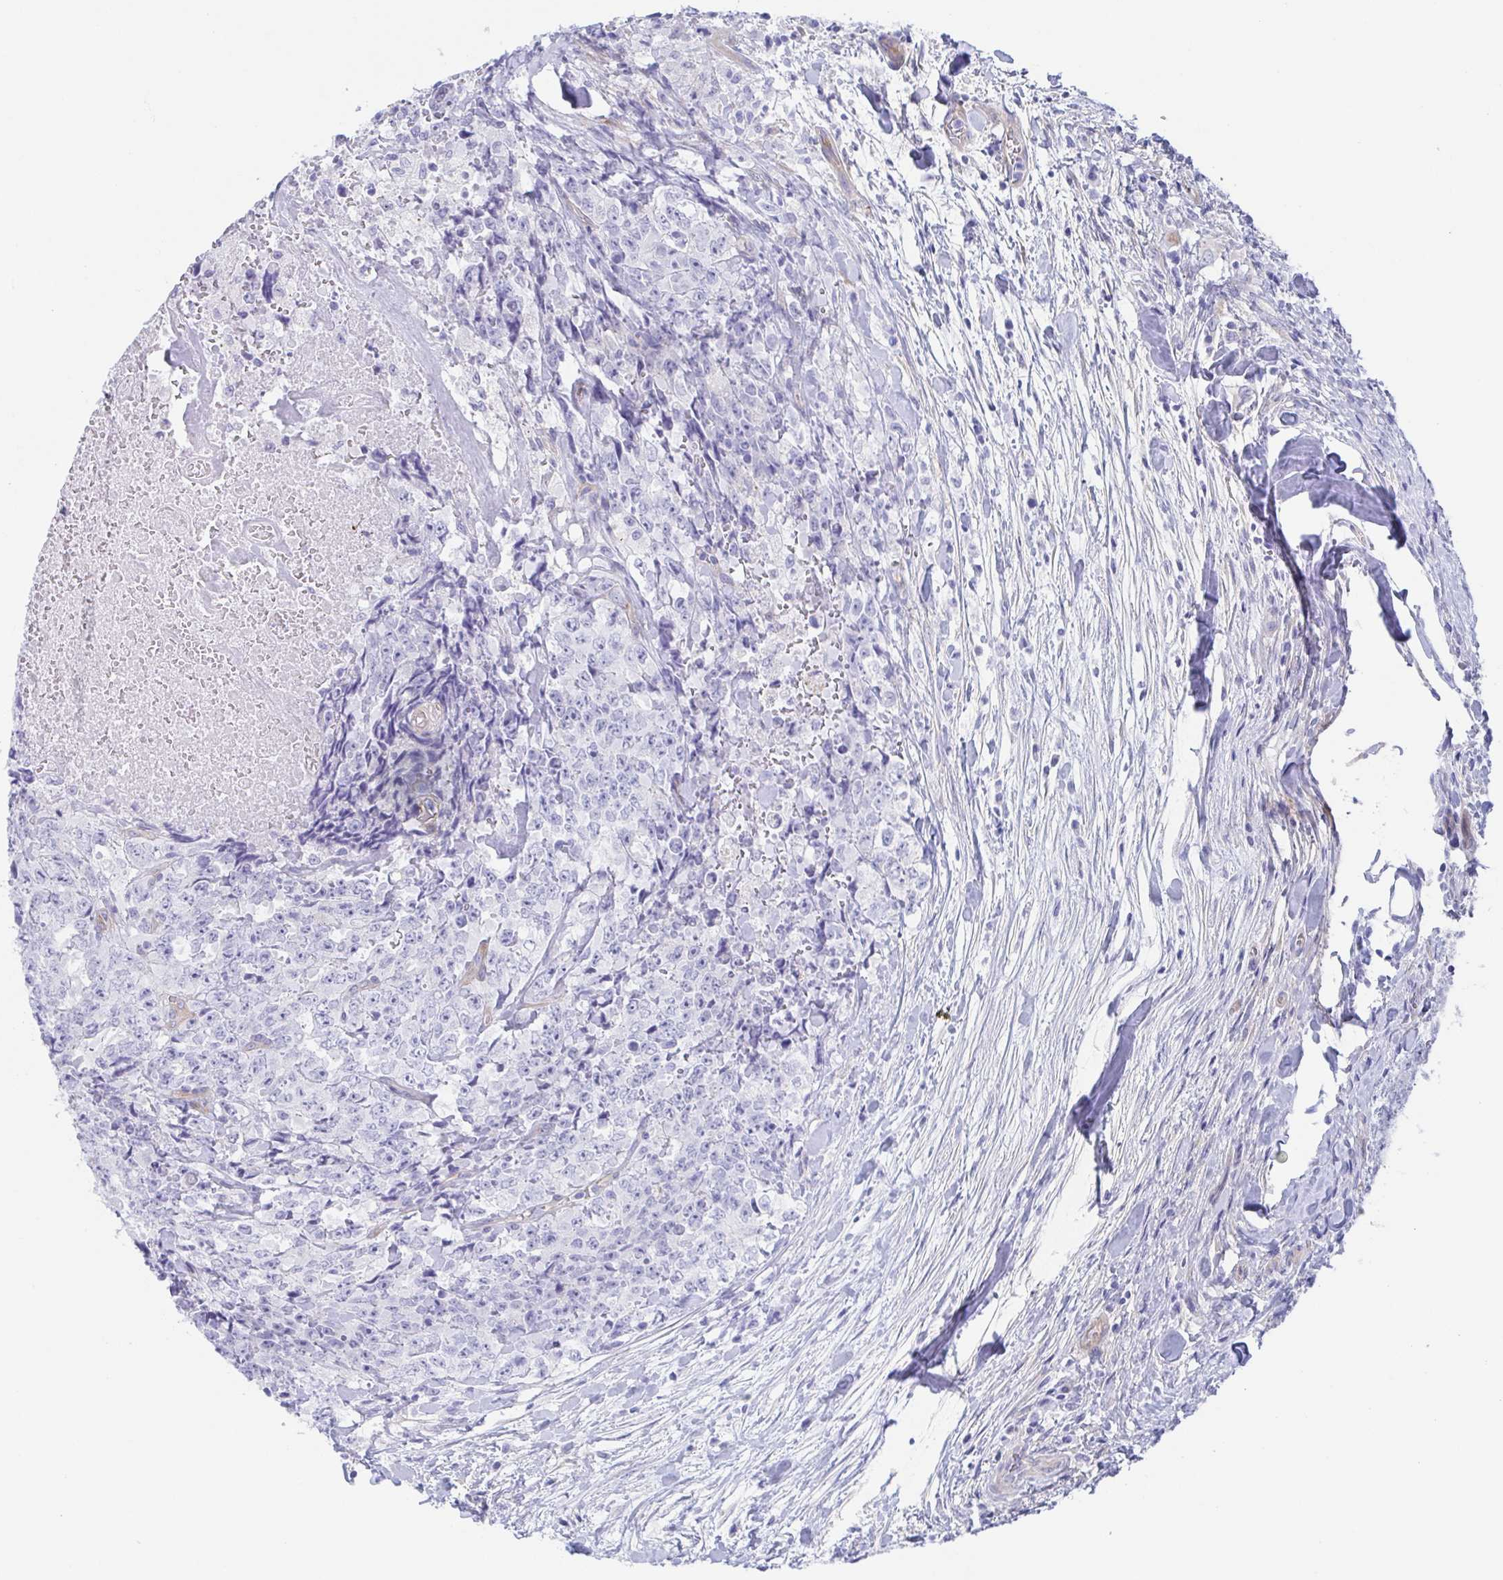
{"staining": {"intensity": "negative", "quantity": "none", "location": "none"}, "tissue": "testis cancer", "cell_type": "Tumor cells", "image_type": "cancer", "snomed": [{"axis": "morphology", "description": "Carcinoma, Embryonal, NOS"}, {"axis": "topography", "description": "Testis"}], "caption": "High magnification brightfield microscopy of testis embryonal carcinoma stained with DAB (brown) and counterstained with hematoxylin (blue): tumor cells show no significant positivity.", "gene": "DYNC1I1", "patient": {"sex": "male", "age": 24}}